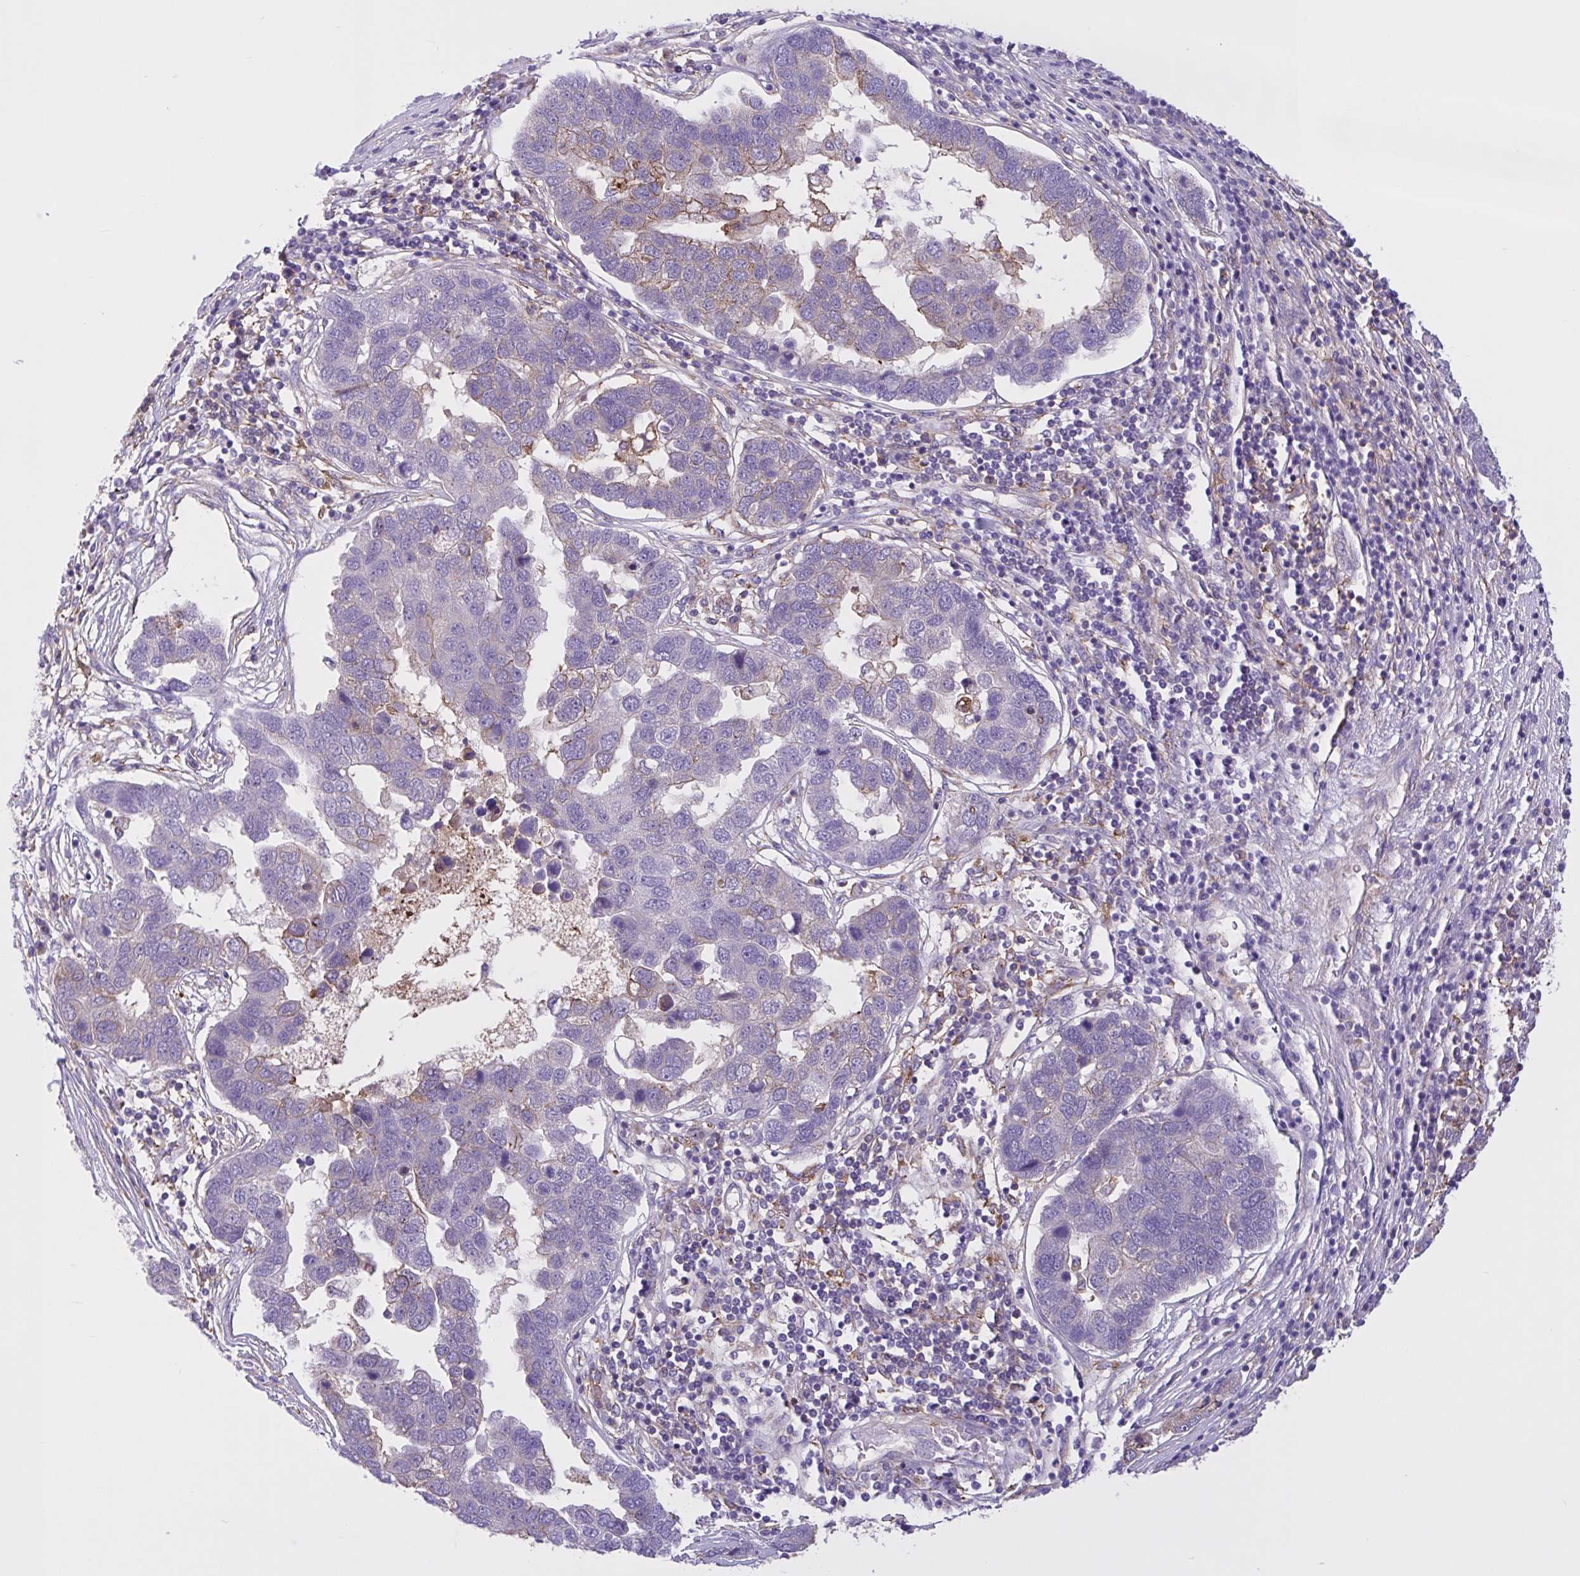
{"staining": {"intensity": "moderate", "quantity": "<25%", "location": "cytoplasmic/membranous"}, "tissue": "pancreatic cancer", "cell_type": "Tumor cells", "image_type": "cancer", "snomed": [{"axis": "morphology", "description": "Adenocarcinoma, NOS"}, {"axis": "topography", "description": "Pancreas"}], "caption": "An IHC photomicrograph of neoplastic tissue is shown. Protein staining in brown labels moderate cytoplasmic/membranous positivity in adenocarcinoma (pancreatic) within tumor cells.", "gene": "OR51M1", "patient": {"sex": "female", "age": 61}}